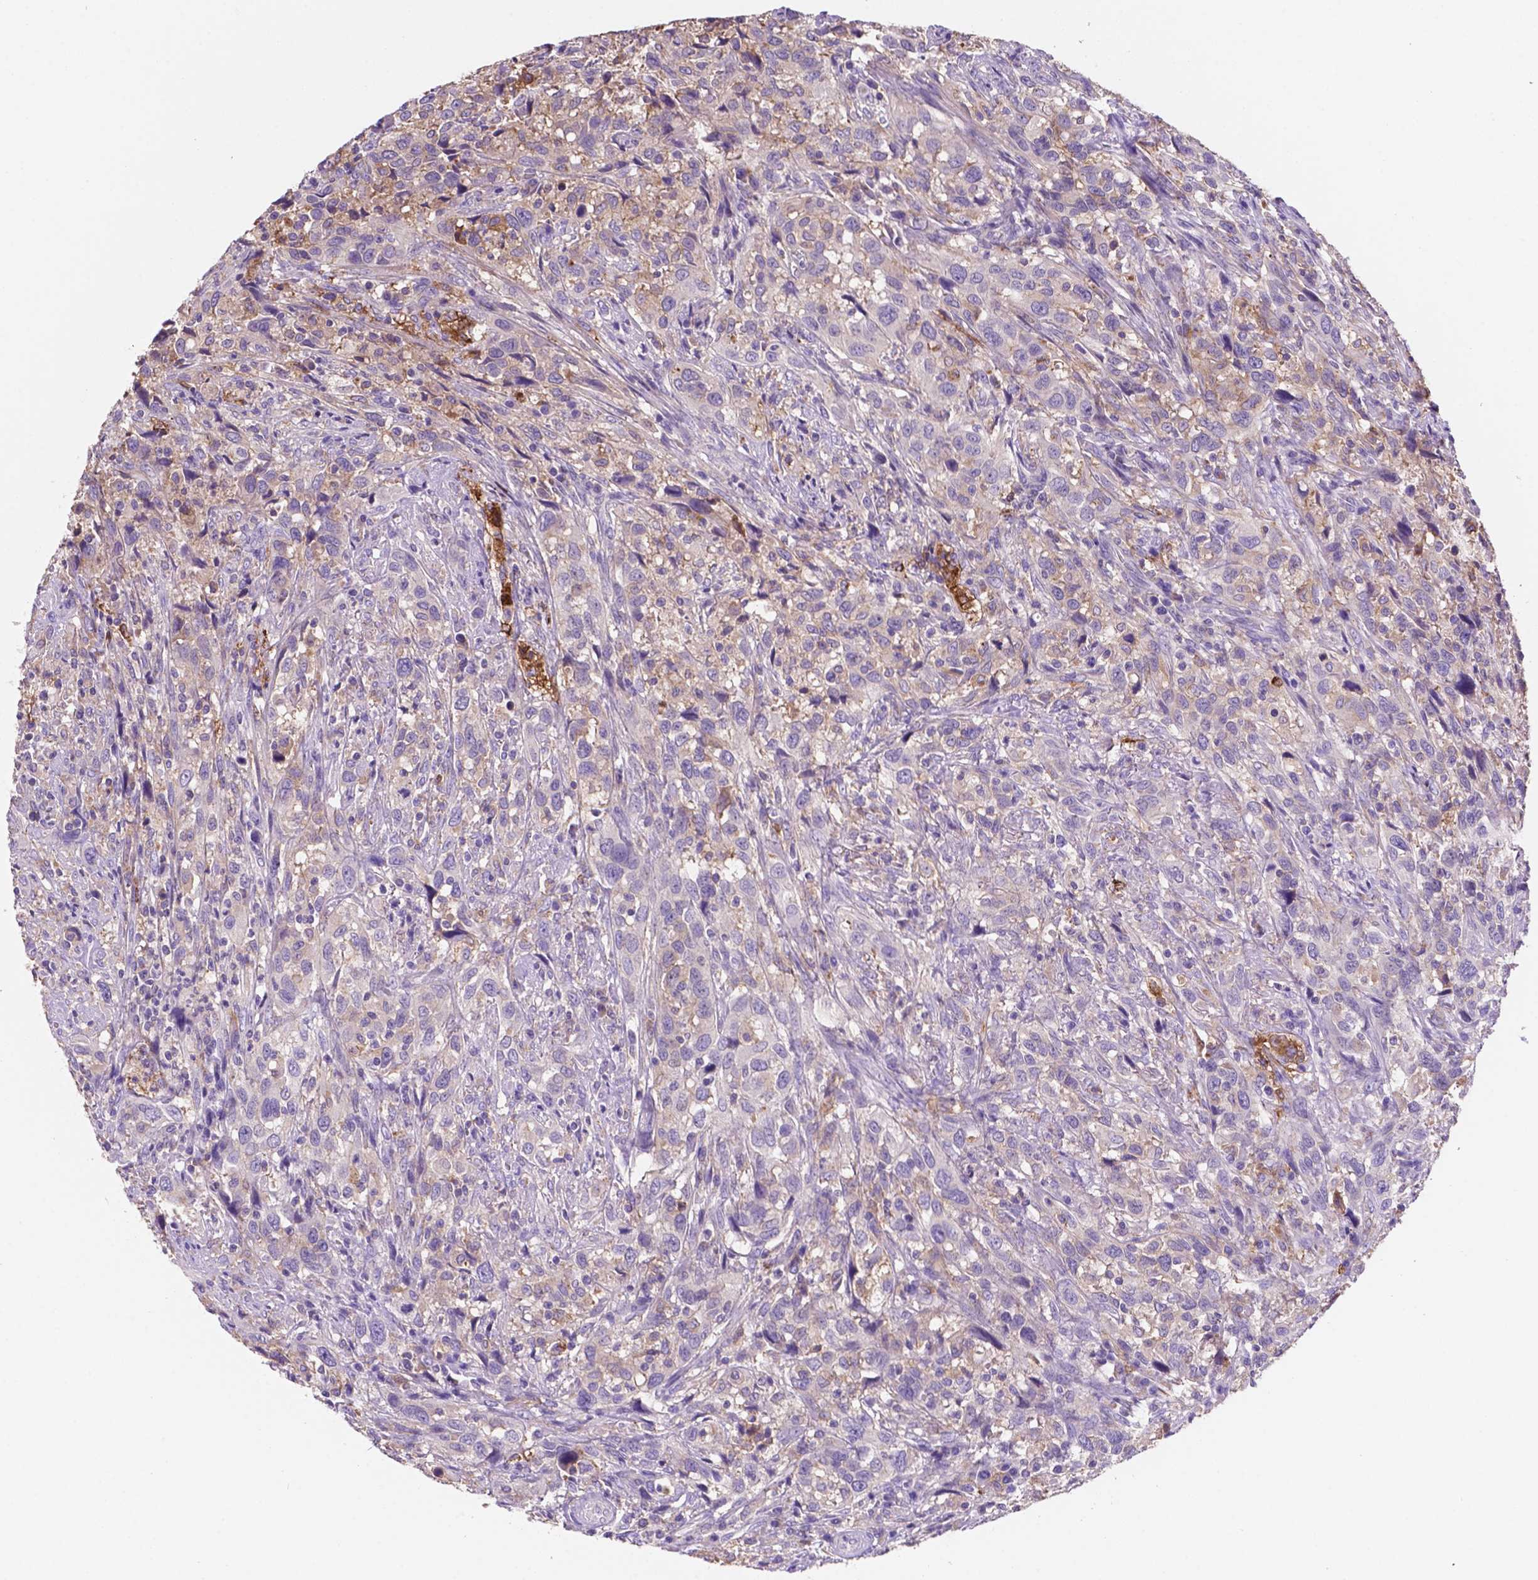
{"staining": {"intensity": "negative", "quantity": "none", "location": "none"}, "tissue": "urothelial cancer", "cell_type": "Tumor cells", "image_type": "cancer", "snomed": [{"axis": "morphology", "description": "Urothelial carcinoma, NOS"}, {"axis": "morphology", "description": "Urothelial carcinoma, High grade"}, {"axis": "topography", "description": "Urinary bladder"}], "caption": "A high-resolution histopathology image shows immunohistochemistry staining of transitional cell carcinoma, which shows no significant expression in tumor cells. (Immunohistochemistry, brightfield microscopy, high magnification).", "gene": "MKRN2OS", "patient": {"sex": "female", "age": 64}}